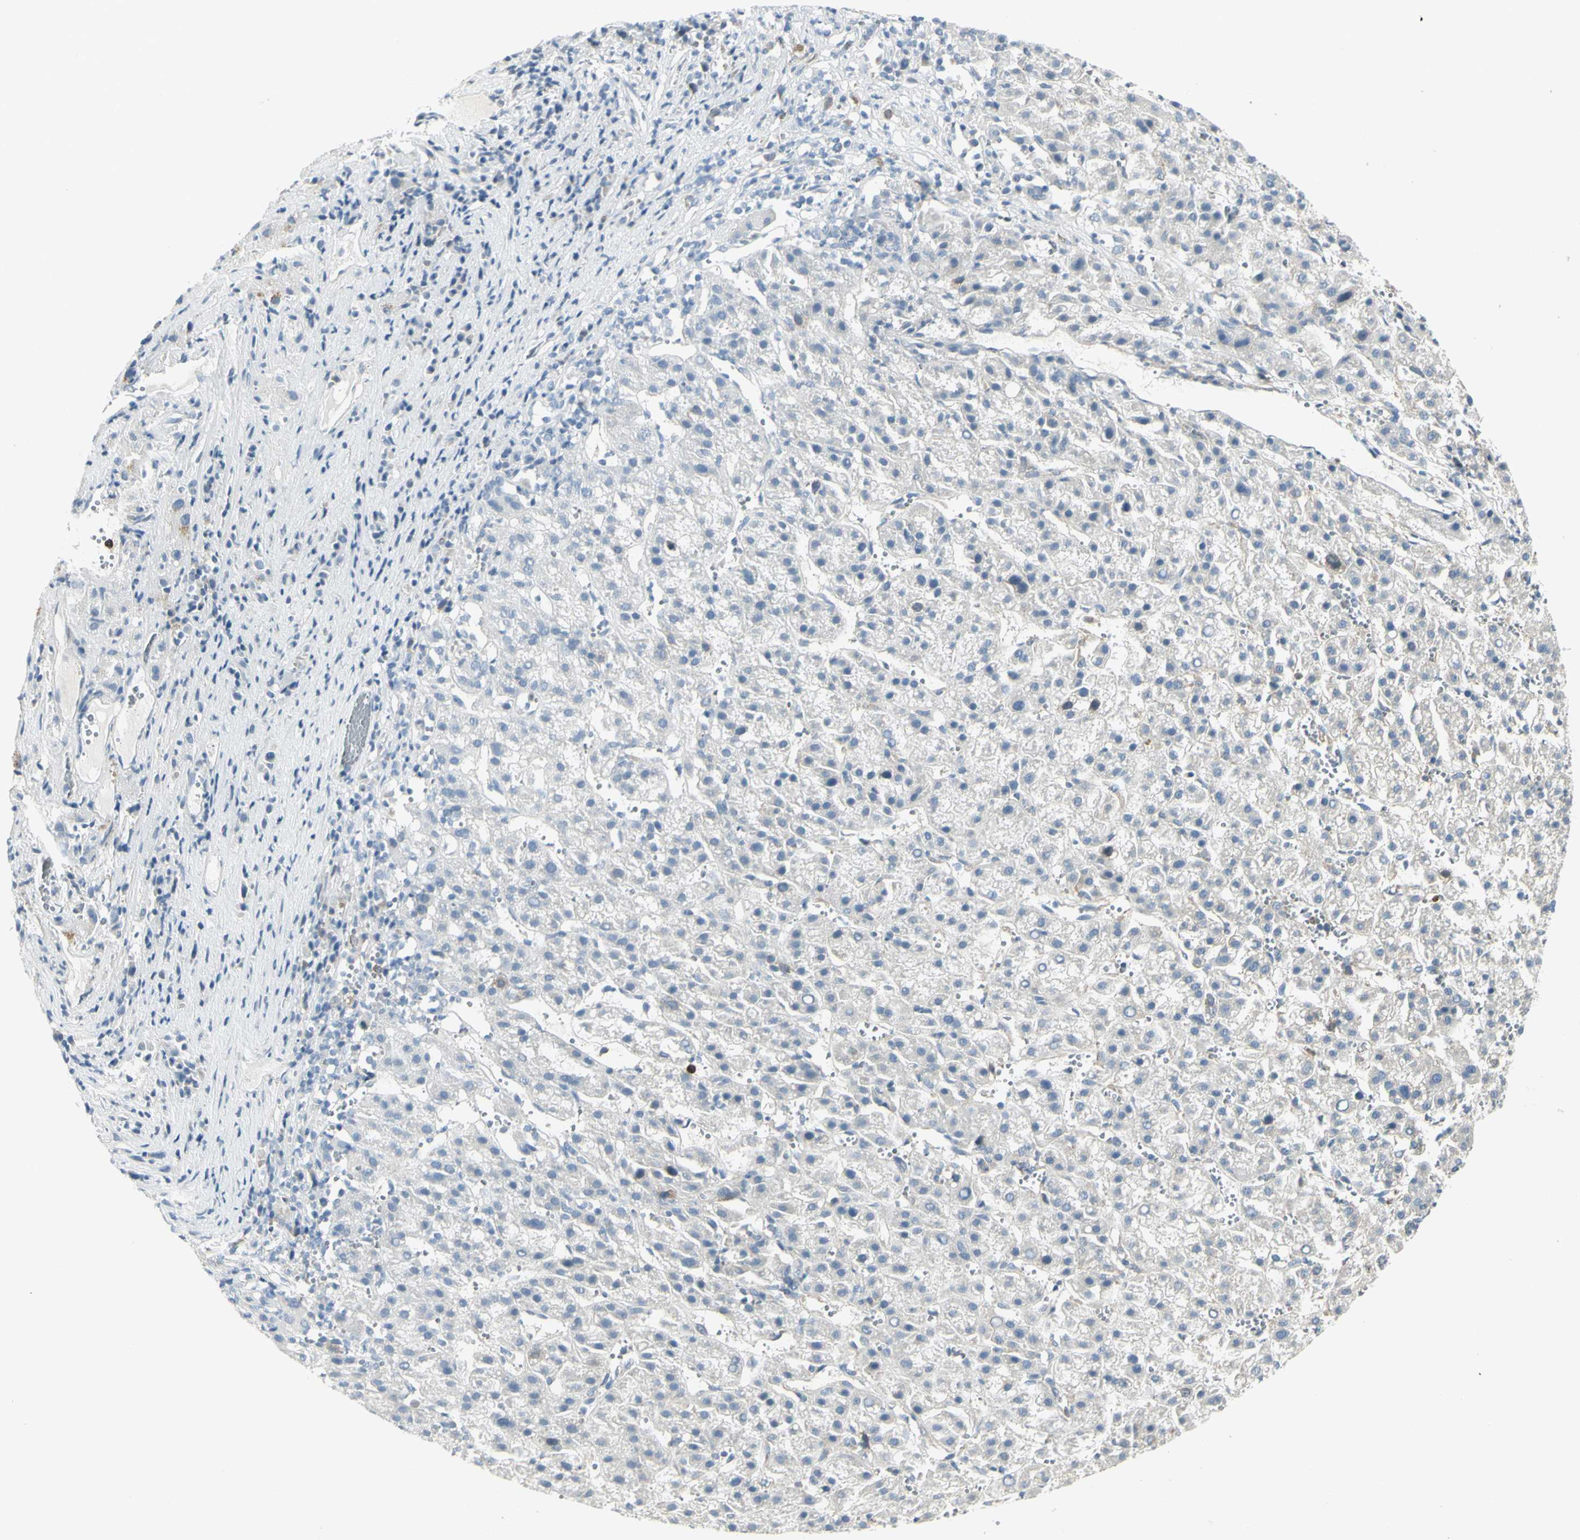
{"staining": {"intensity": "negative", "quantity": "none", "location": "none"}, "tissue": "liver cancer", "cell_type": "Tumor cells", "image_type": "cancer", "snomed": [{"axis": "morphology", "description": "Carcinoma, Hepatocellular, NOS"}, {"axis": "topography", "description": "Liver"}], "caption": "Immunohistochemistry micrograph of hepatocellular carcinoma (liver) stained for a protein (brown), which reveals no staining in tumor cells.", "gene": "CCNB2", "patient": {"sex": "female", "age": 58}}